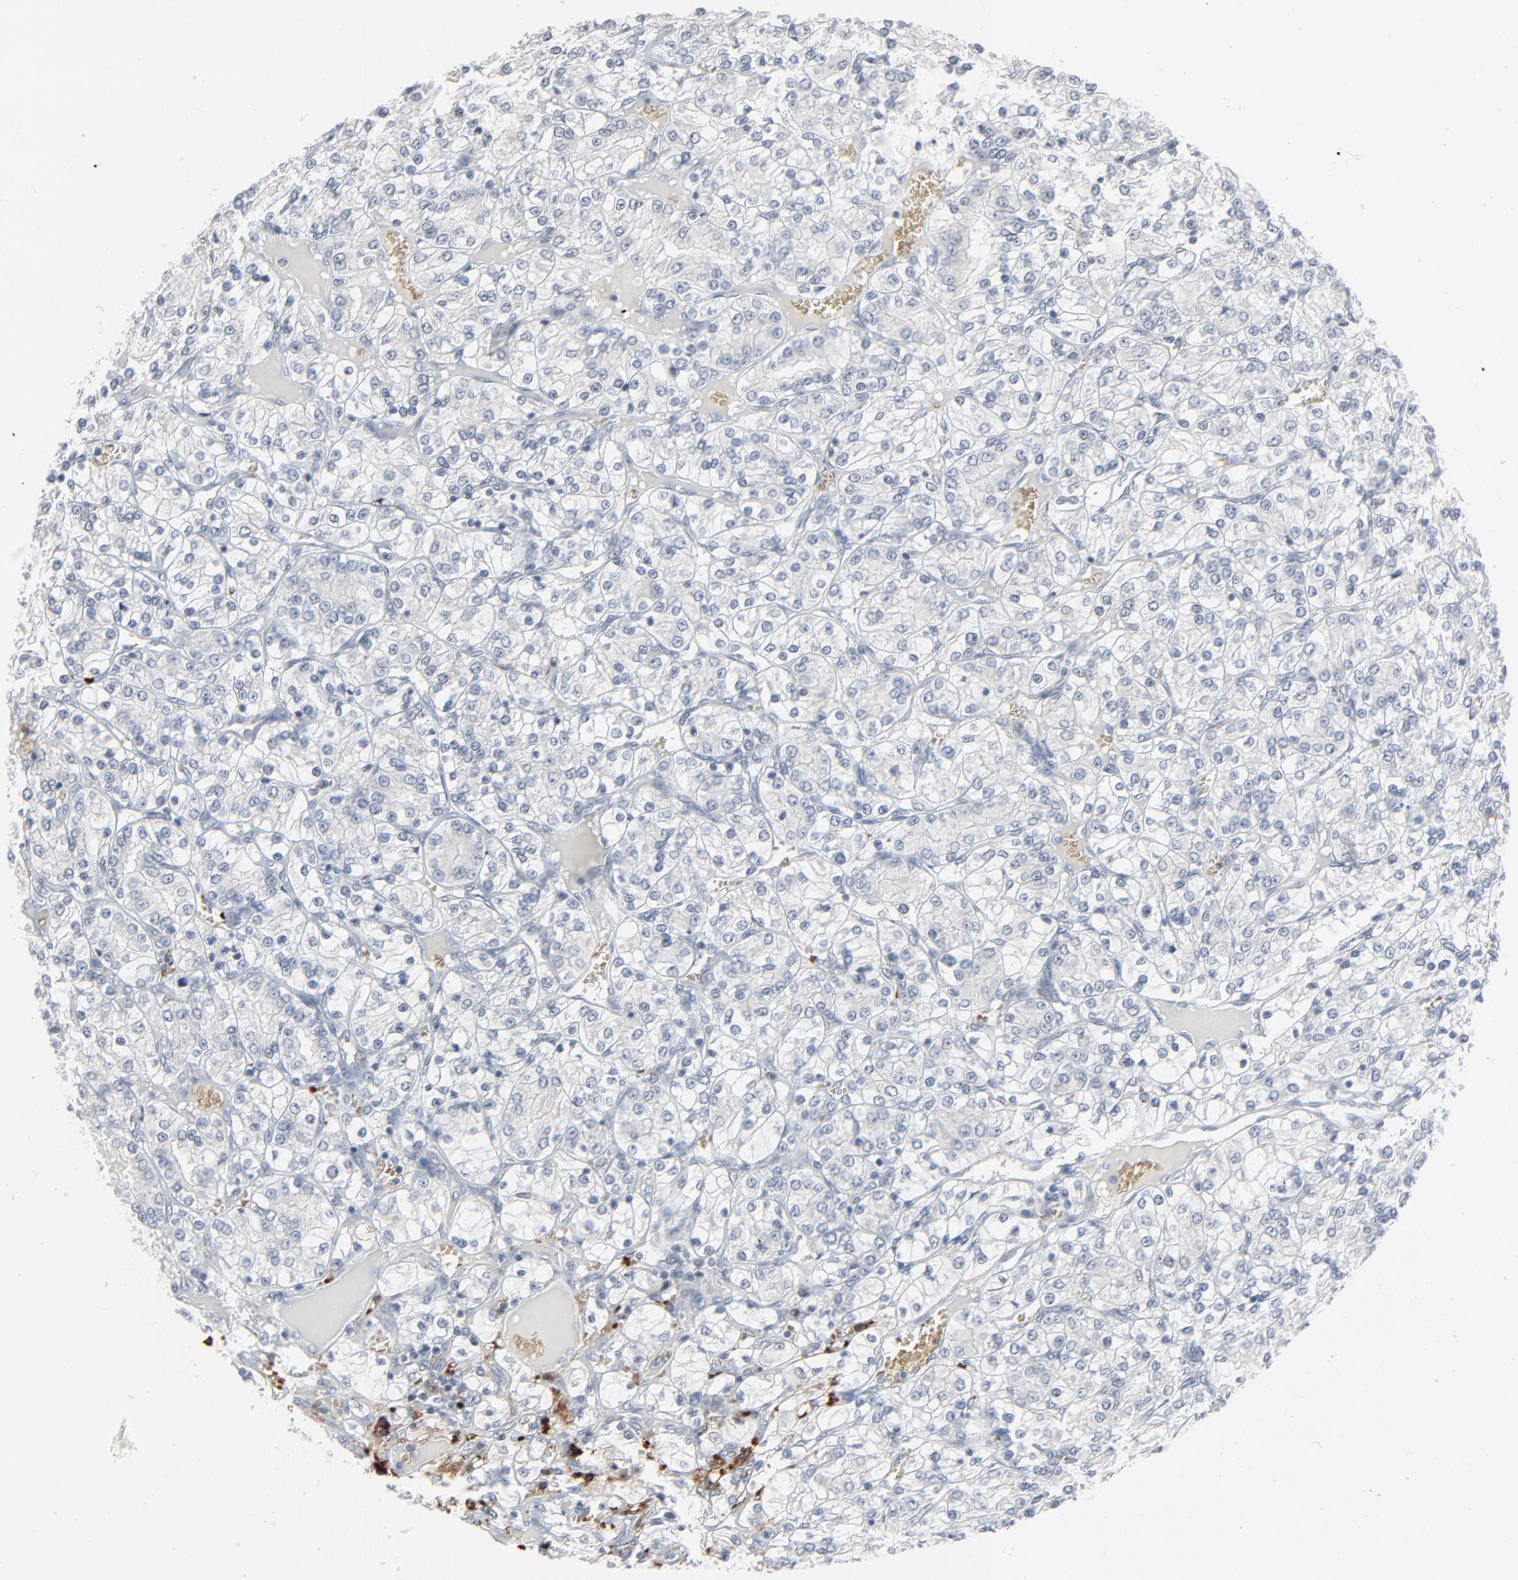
{"staining": {"intensity": "negative", "quantity": "none", "location": "none"}, "tissue": "renal cancer", "cell_type": "Tumor cells", "image_type": "cancer", "snomed": [{"axis": "morphology", "description": "Adenocarcinoma, NOS"}, {"axis": "topography", "description": "Kidney"}], "caption": "A photomicrograph of adenocarcinoma (renal) stained for a protein exhibits no brown staining in tumor cells.", "gene": "SAGE1", "patient": {"sex": "female", "age": 62}}